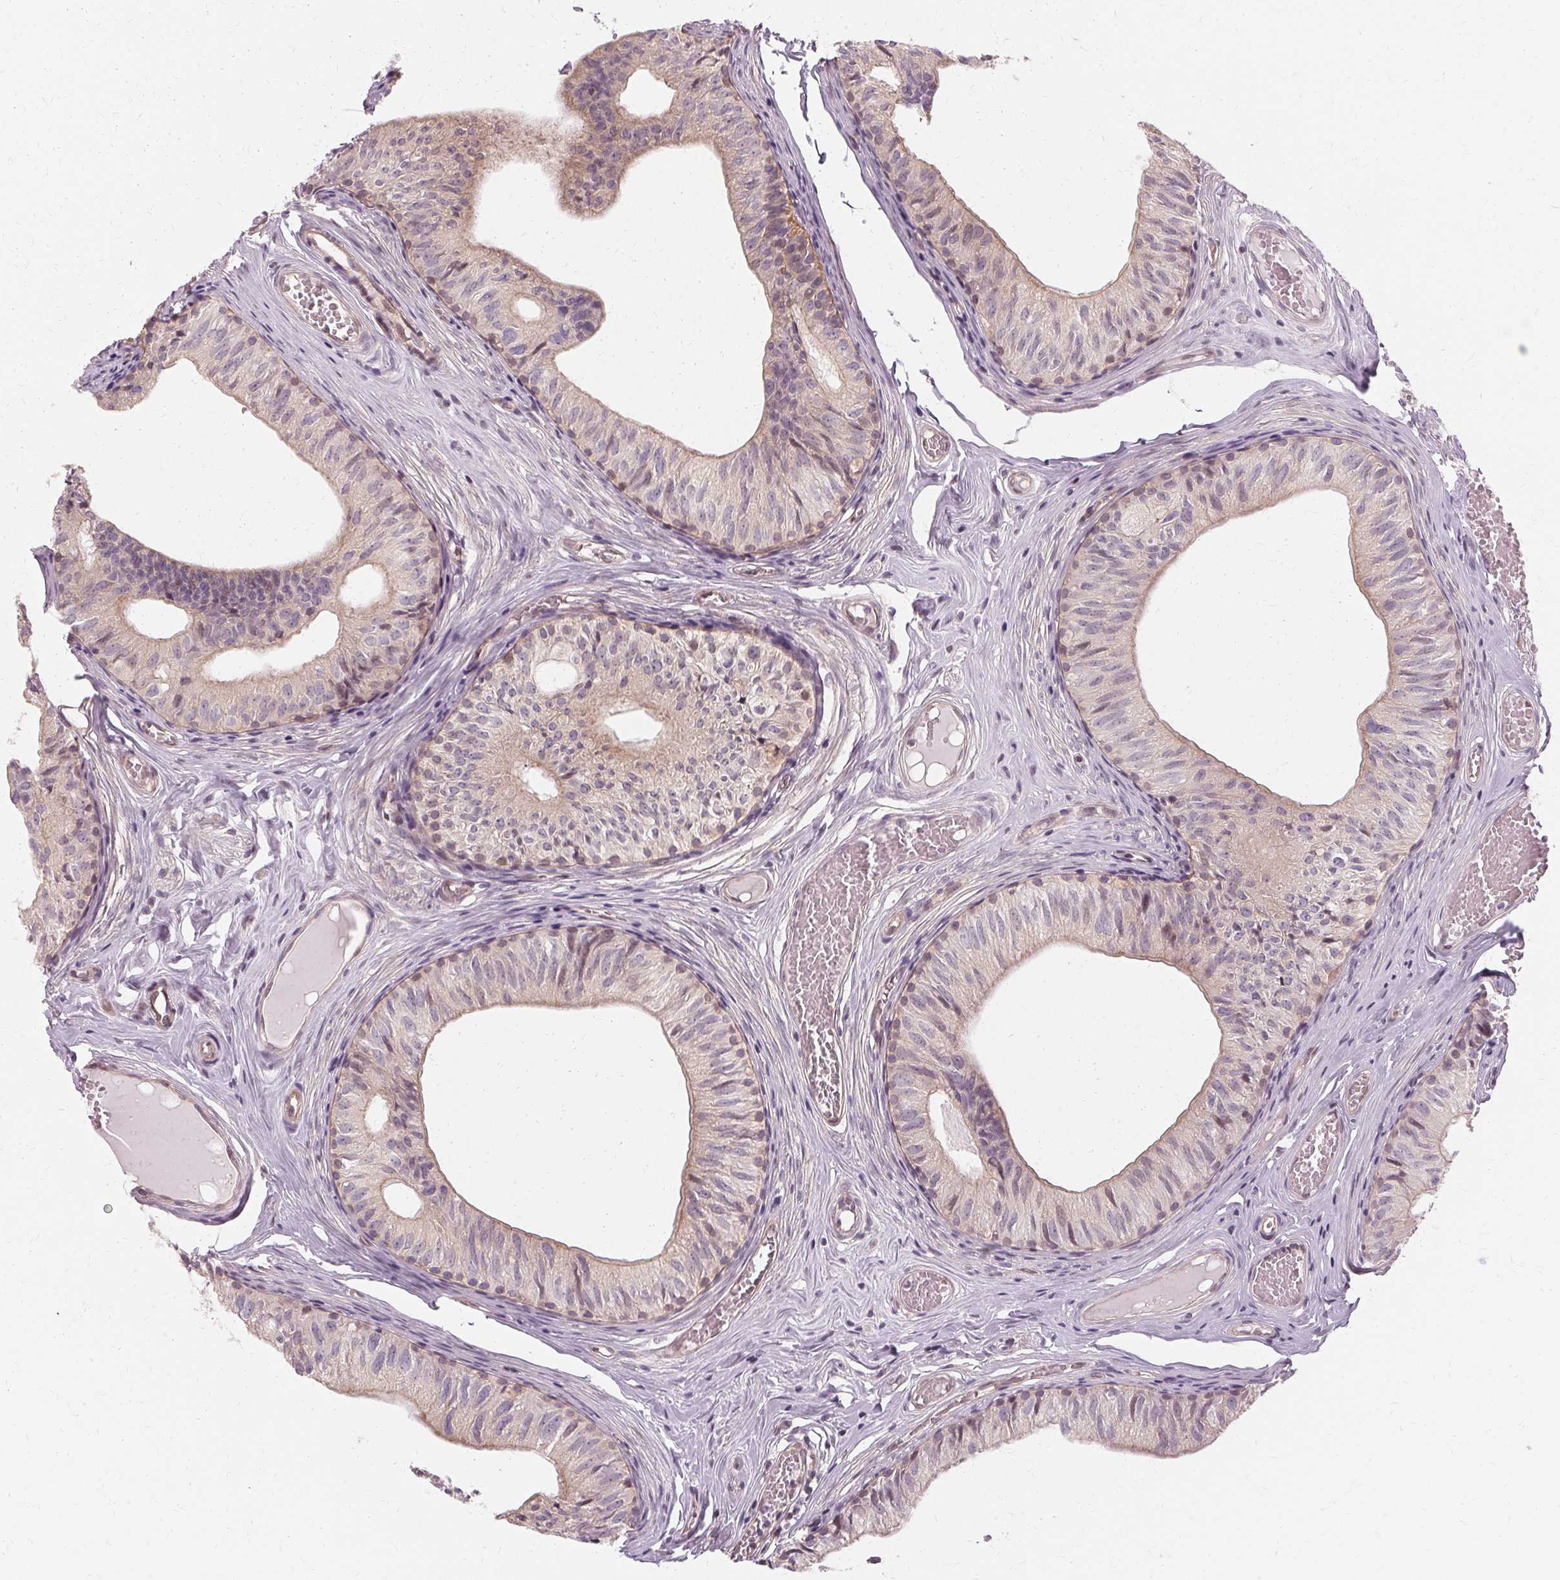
{"staining": {"intensity": "moderate", "quantity": "<25%", "location": "cytoplasmic/membranous"}, "tissue": "epididymis", "cell_type": "Glandular cells", "image_type": "normal", "snomed": [{"axis": "morphology", "description": "Normal tissue, NOS"}, {"axis": "topography", "description": "Epididymis"}], "caption": "Immunohistochemistry (IHC) image of normal epididymis: human epididymis stained using immunohistochemistry (IHC) reveals low levels of moderate protein expression localized specifically in the cytoplasmic/membranous of glandular cells, appearing as a cytoplasmic/membranous brown color.", "gene": "USP8", "patient": {"sex": "male", "age": 25}}